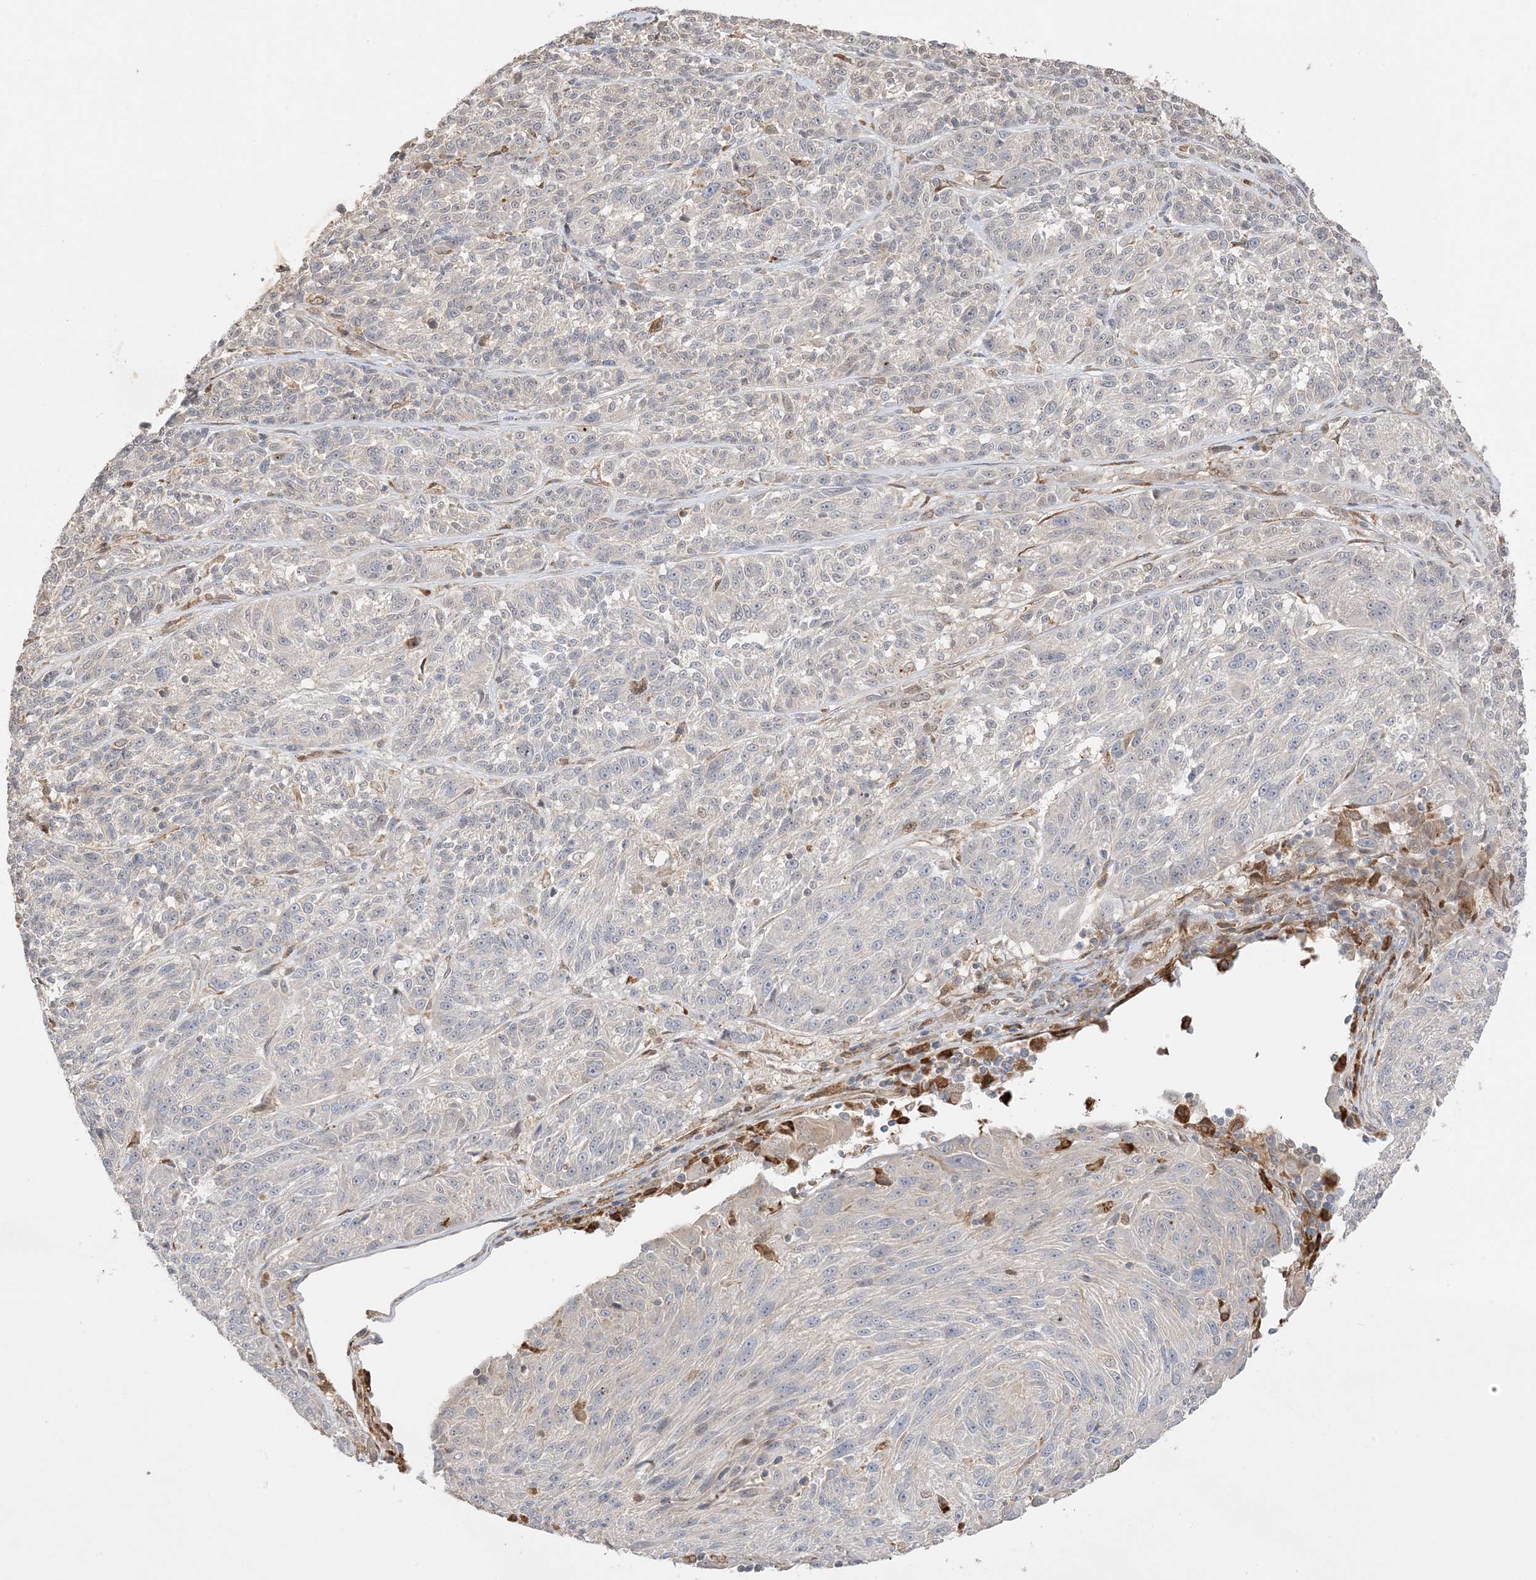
{"staining": {"intensity": "negative", "quantity": "none", "location": "none"}, "tissue": "melanoma", "cell_type": "Tumor cells", "image_type": "cancer", "snomed": [{"axis": "morphology", "description": "Malignant melanoma, NOS"}, {"axis": "topography", "description": "Skin"}], "caption": "Immunohistochemistry histopathology image of neoplastic tissue: human melanoma stained with DAB reveals no significant protein expression in tumor cells. (DAB immunohistochemistry (IHC), high magnification).", "gene": "ZBTB41", "patient": {"sex": "male", "age": 53}}